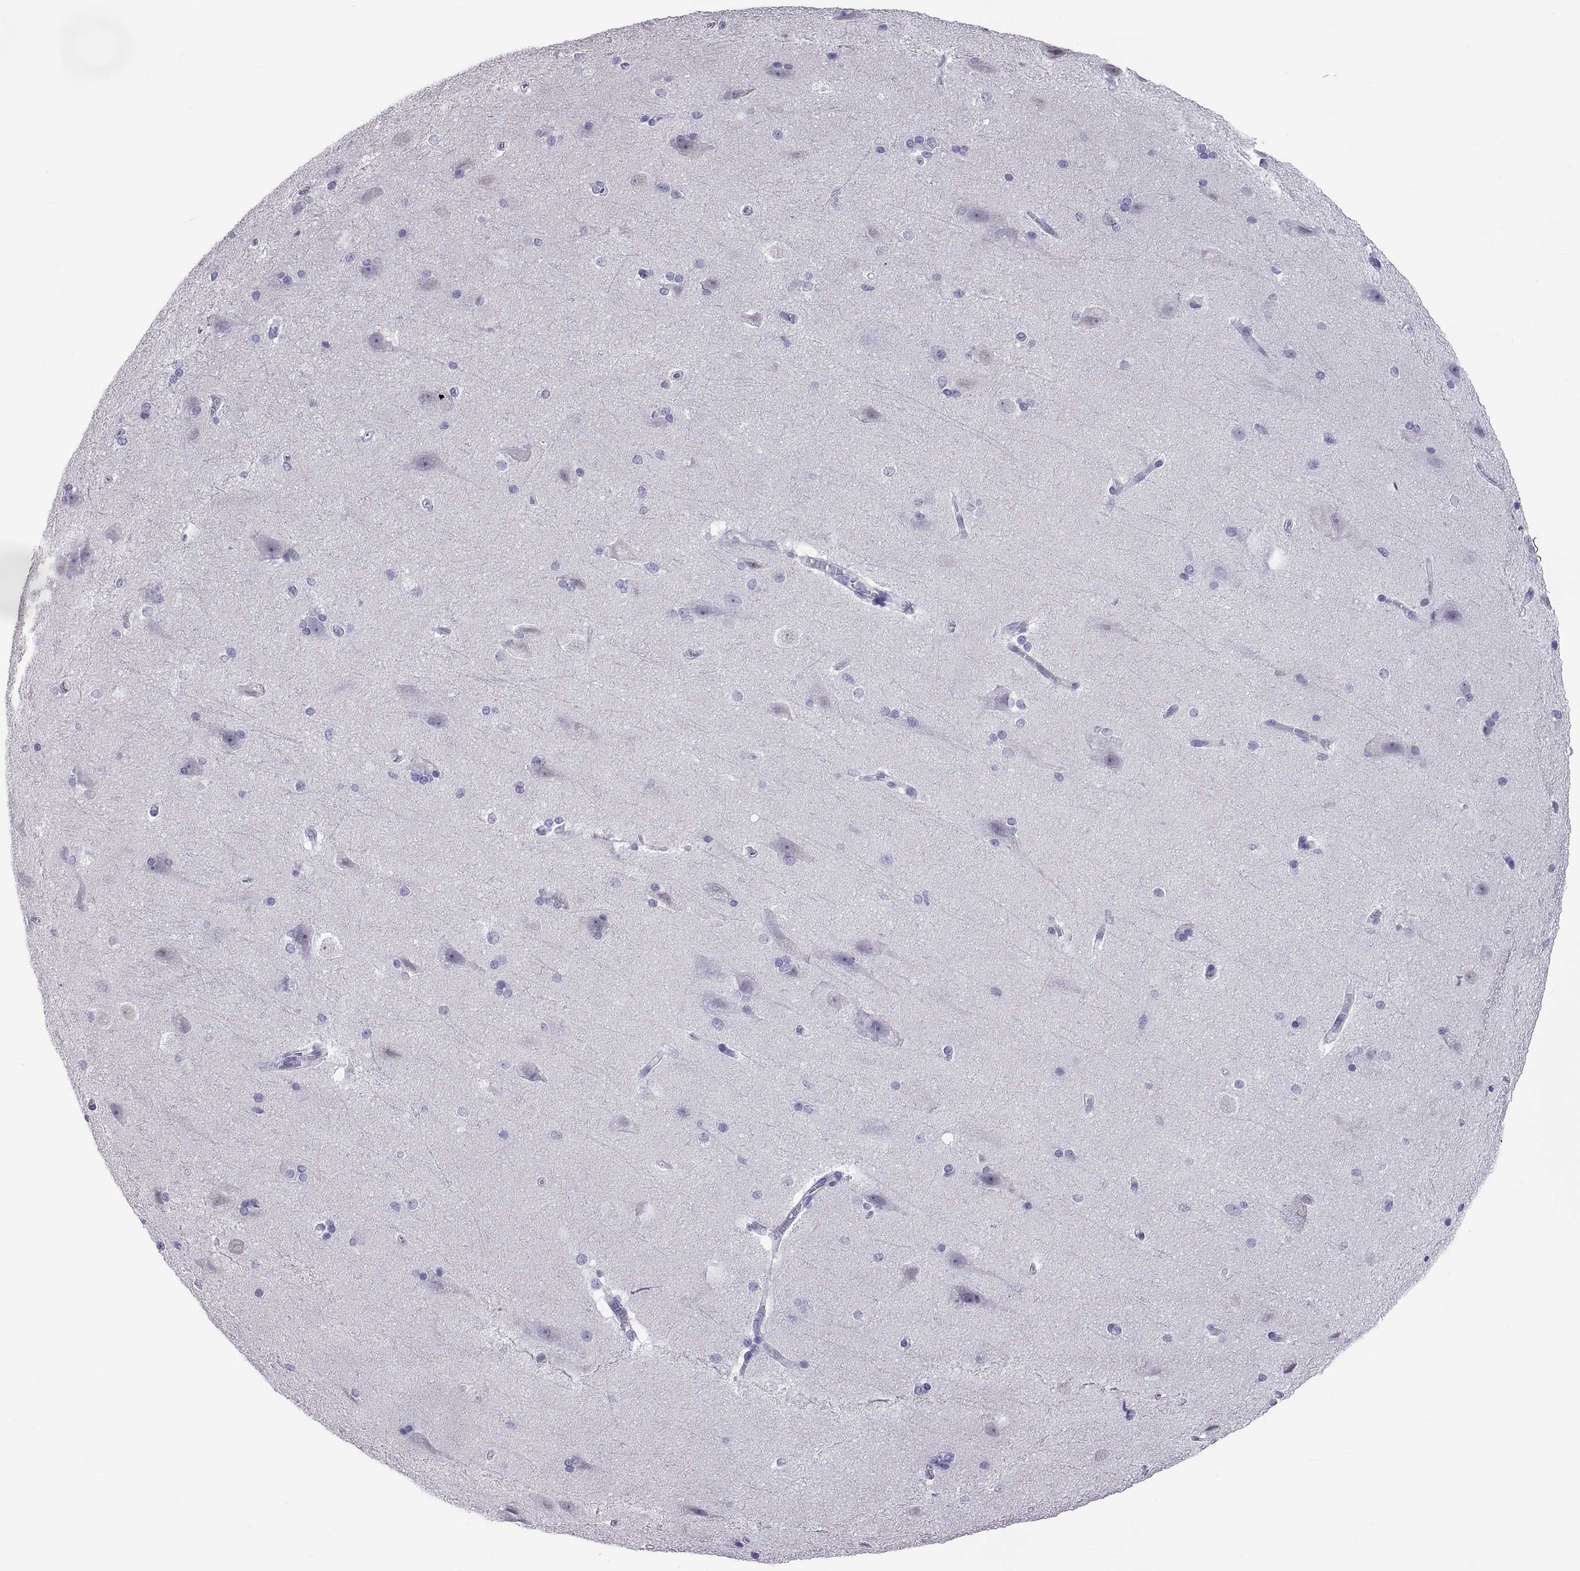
{"staining": {"intensity": "negative", "quantity": "none", "location": "none"}, "tissue": "hippocampus", "cell_type": "Glial cells", "image_type": "normal", "snomed": [{"axis": "morphology", "description": "Normal tissue, NOS"}, {"axis": "topography", "description": "Cerebral cortex"}, {"axis": "topography", "description": "Hippocampus"}], "caption": "High magnification brightfield microscopy of unremarkable hippocampus stained with DAB (brown) and counterstained with hematoxylin (blue): glial cells show no significant positivity. (DAB (3,3'-diaminobenzidine) immunohistochemistry, high magnification).", "gene": "BSPH1", "patient": {"sex": "female", "age": 19}}